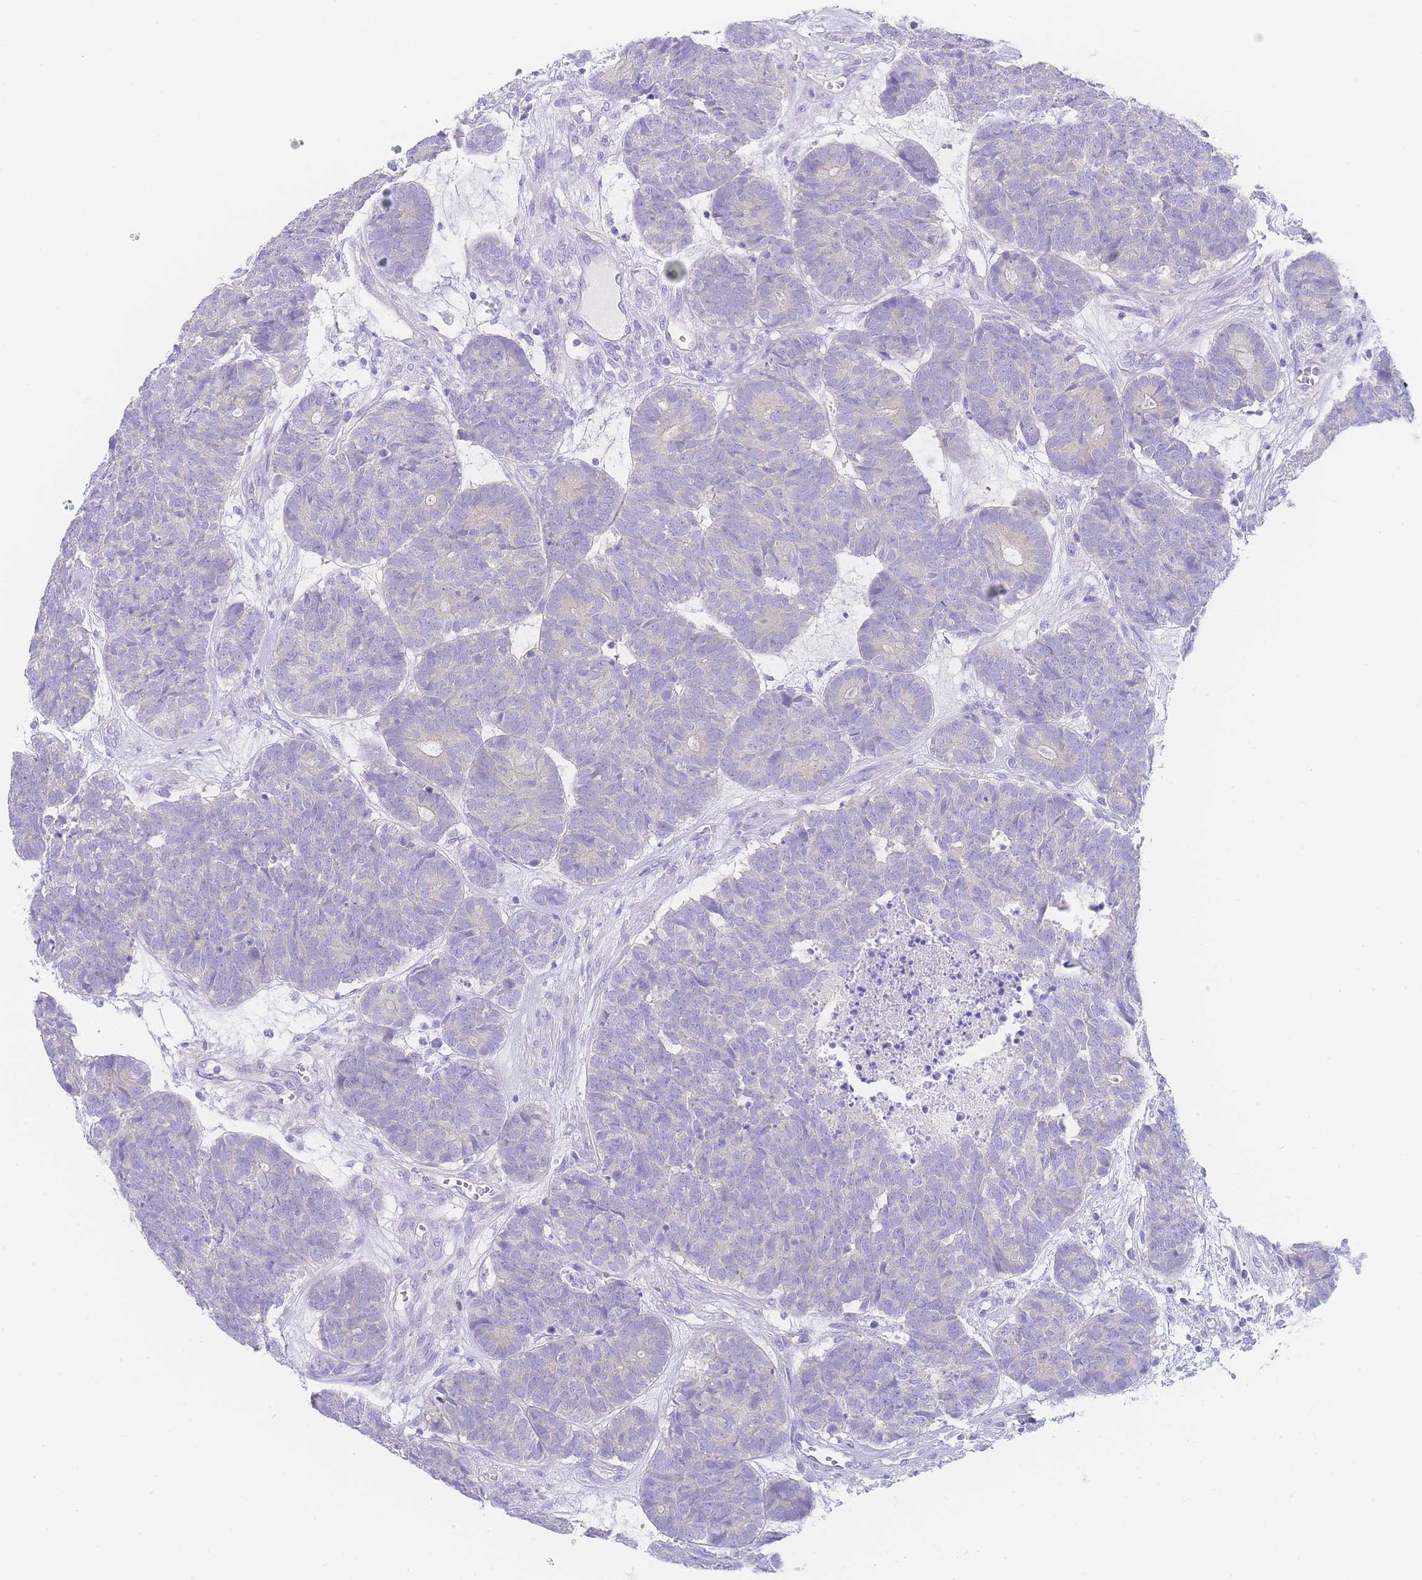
{"staining": {"intensity": "negative", "quantity": "none", "location": "none"}, "tissue": "head and neck cancer", "cell_type": "Tumor cells", "image_type": "cancer", "snomed": [{"axis": "morphology", "description": "Adenocarcinoma, NOS"}, {"axis": "topography", "description": "Head-Neck"}], "caption": "Immunohistochemical staining of adenocarcinoma (head and neck) demonstrates no significant positivity in tumor cells.", "gene": "LZTFL1", "patient": {"sex": "female", "age": 81}}